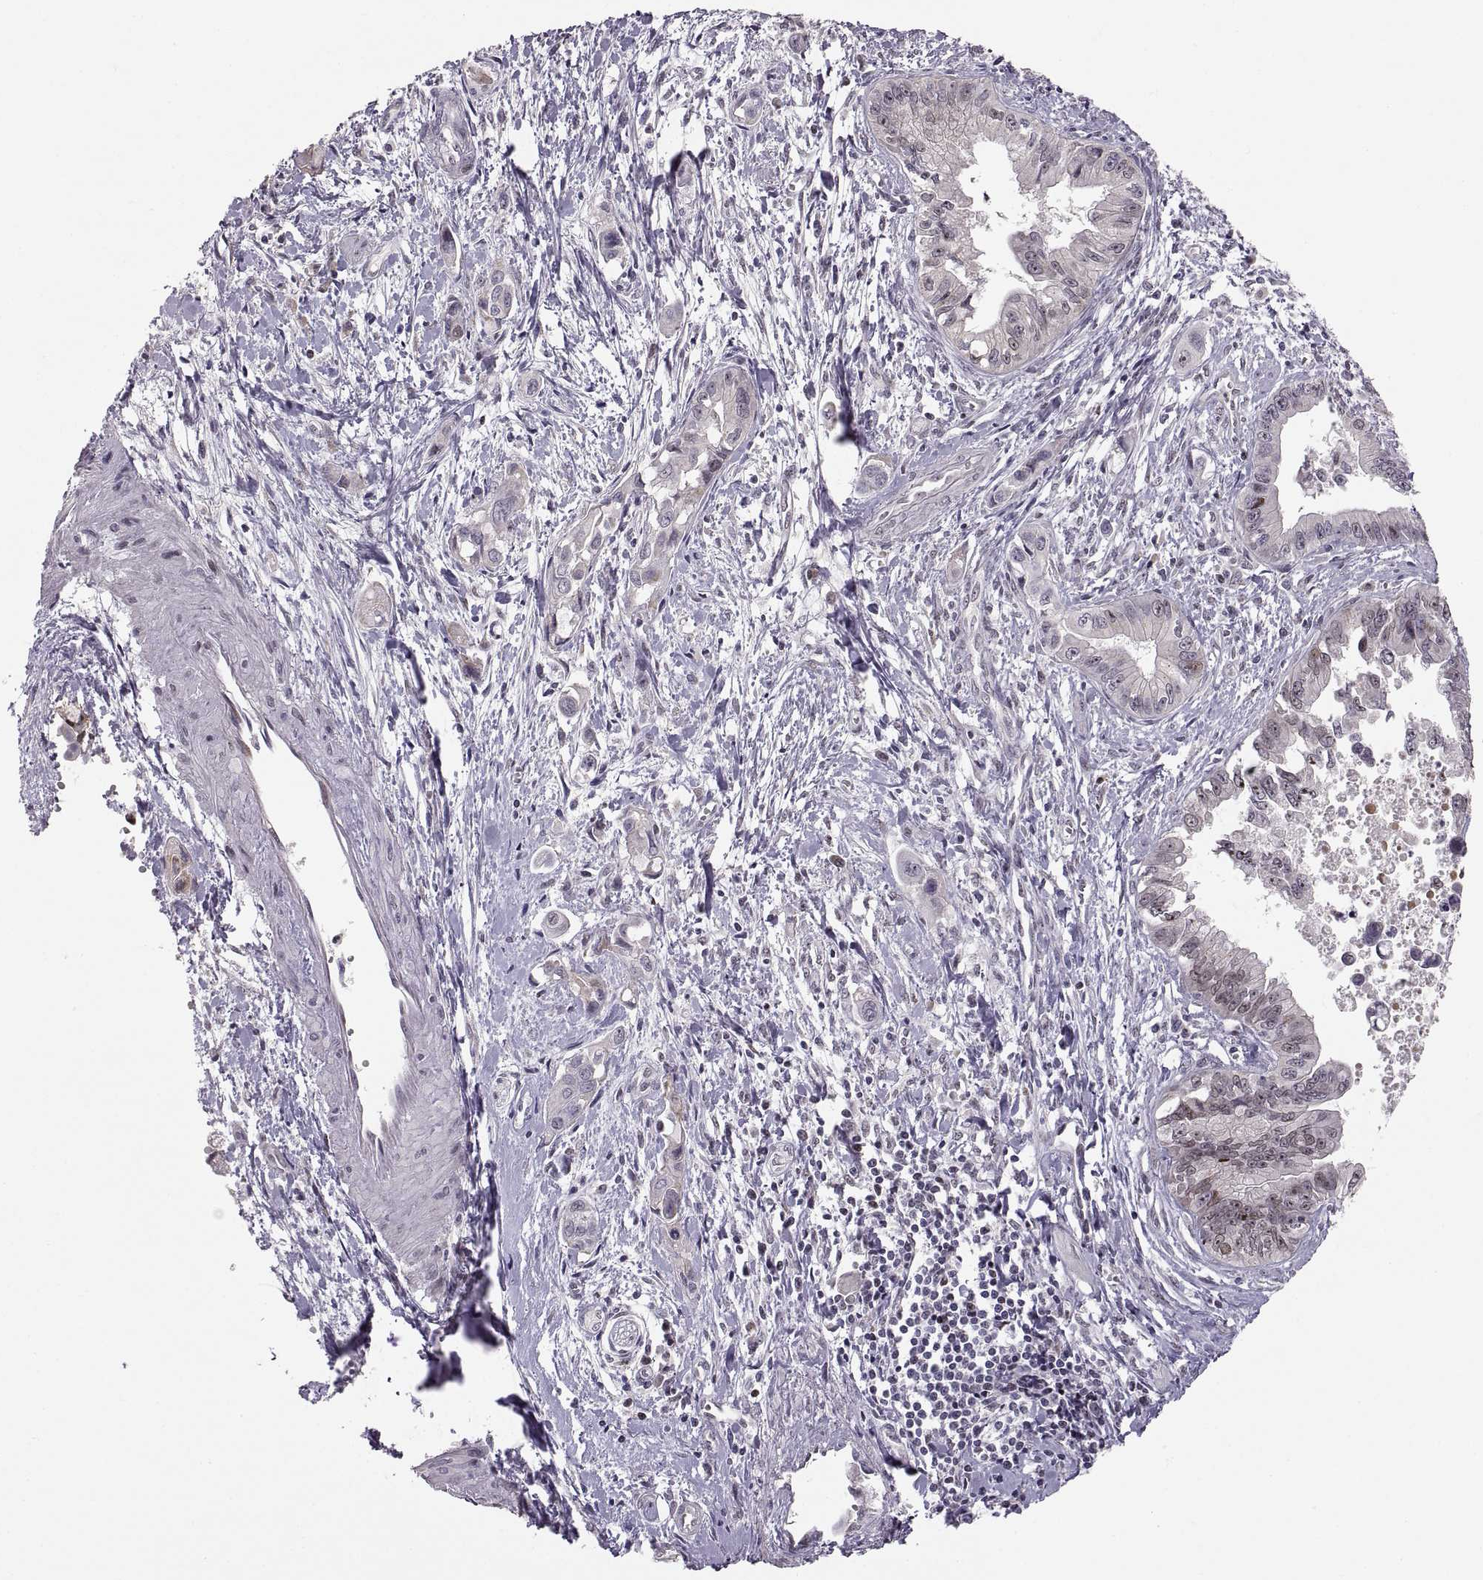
{"staining": {"intensity": "negative", "quantity": "none", "location": "none"}, "tissue": "pancreatic cancer", "cell_type": "Tumor cells", "image_type": "cancer", "snomed": [{"axis": "morphology", "description": "Adenocarcinoma, NOS"}, {"axis": "topography", "description": "Pancreas"}], "caption": "DAB immunohistochemical staining of human pancreatic cancer demonstrates no significant positivity in tumor cells.", "gene": "SNAI1", "patient": {"sex": "male", "age": 60}}